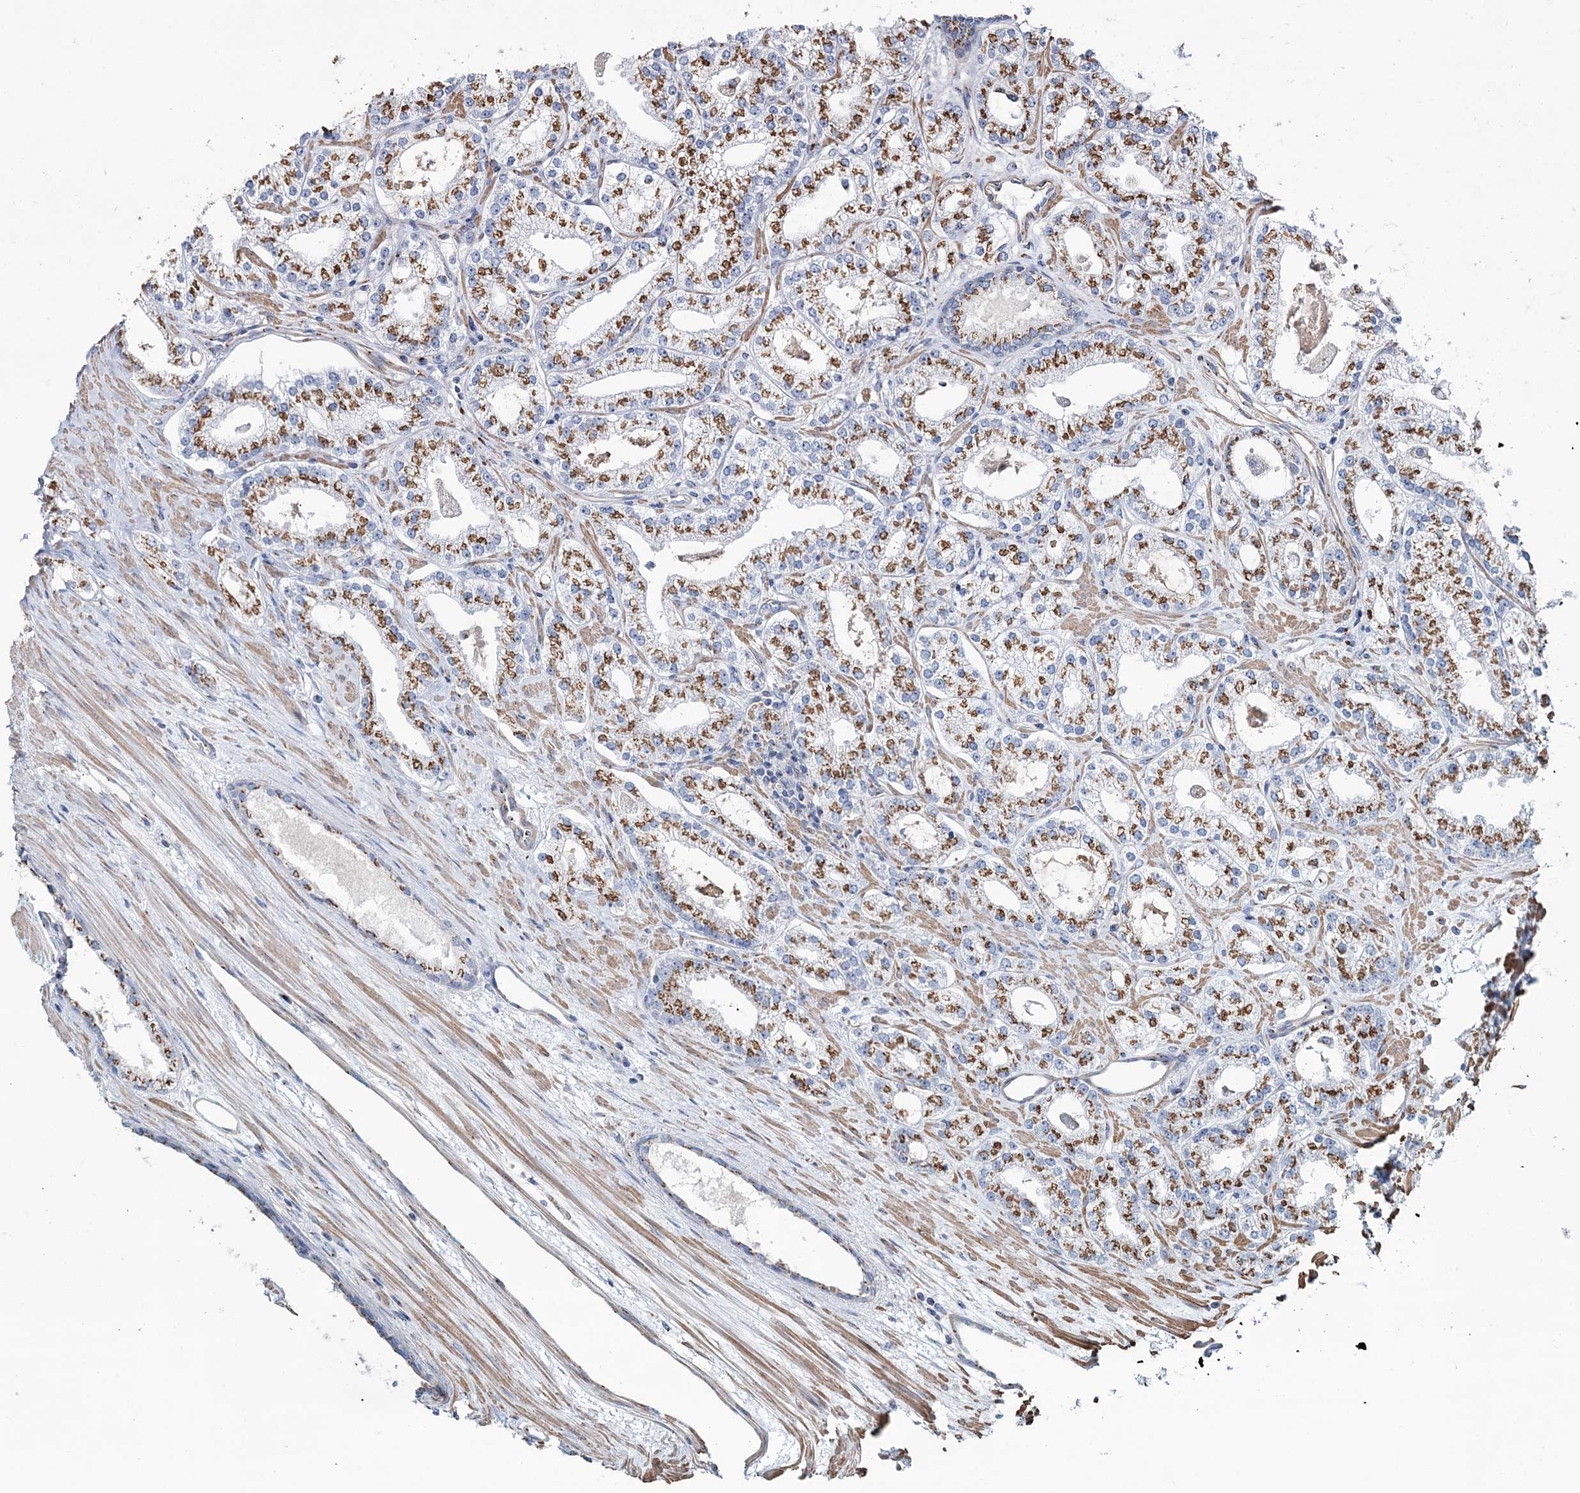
{"staining": {"intensity": "moderate", "quantity": ">75%", "location": "cytoplasmic/membranous"}, "tissue": "prostate cancer", "cell_type": "Tumor cells", "image_type": "cancer", "snomed": [{"axis": "morphology", "description": "Adenocarcinoma, Low grade"}, {"axis": "topography", "description": "Prostate"}], "caption": "An image of prostate cancer stained for a protein shows moderate cytoplasmic/membranous brown staining in tumor cells.", "gene": "MAN1A2", "patient": {"sex": "male", "age": 69}}